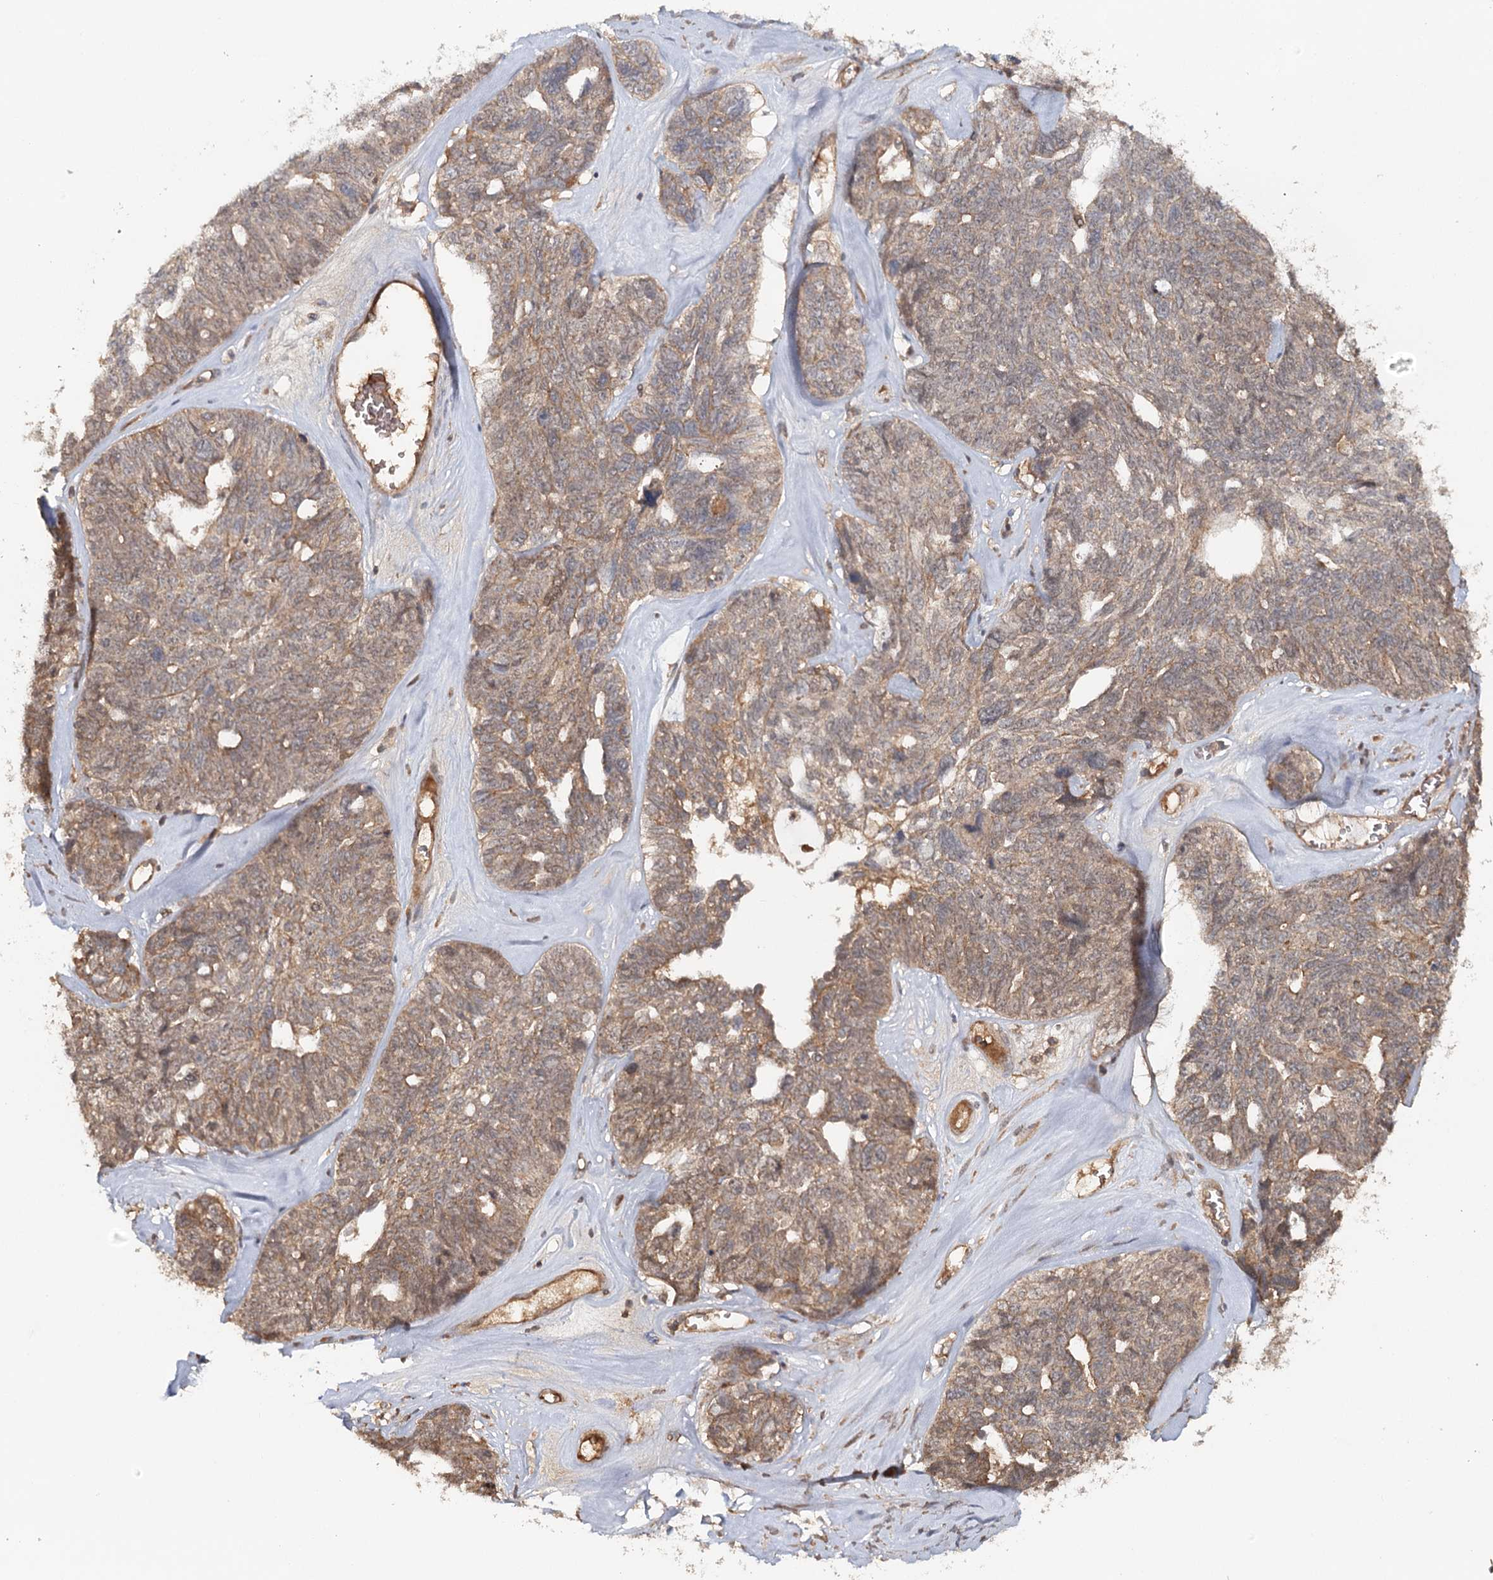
{"staining": {"intensity": "moderate", "quantity": ">75%", "location": "cytoplasmic/membranous"}, "tissue": "ovarian cancer", "cell_type": "Tumor cells", "image_type": "cancer", "snomed": [{"axis": "morphology", "description": "Cystadenocarcinoma, serous, NOS"}, {"axis": "topography", "description": "Ovary"}], "caption": "Moderate cytoplasmic/membranous protein staining is seen in about >75% of tumor cells in ovarian serous cystadenocarcinoma.", "gene": "BCR", "patient": {"sex": "female", "age": 79}}